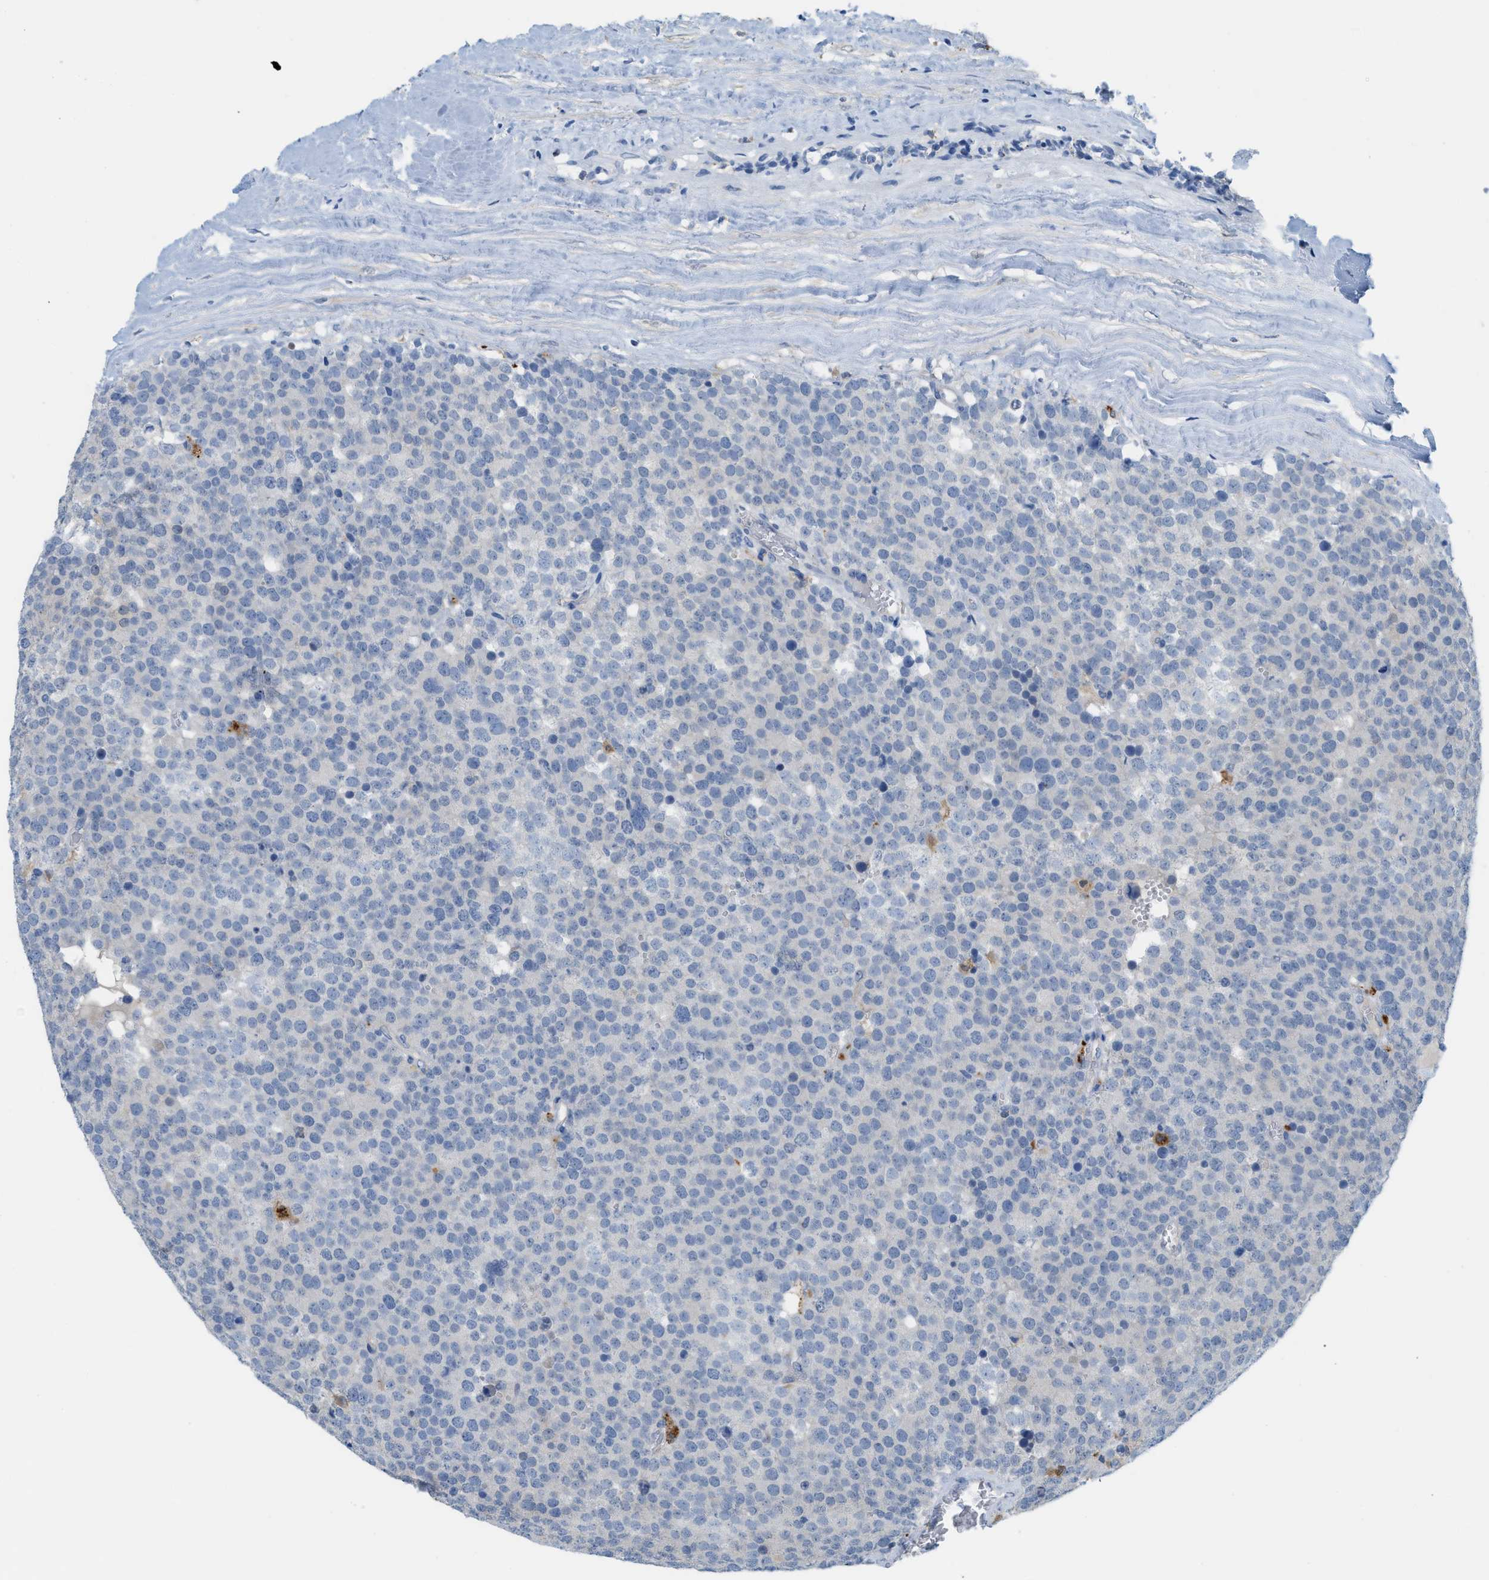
{"staining": {"intensity": "negative", "quantity": "none", "location": "none"}, "tissue": "testis cancer", "cell_type": "Tumor cells", "image_type": "cancer", "snomed": [{"axis": "morphology", "description": "Normal tissue, NOS"}, {"axis": "morphology", "description": "Seminoma, NOS"}, {"axis": "topography", "description": "Testis"}], "caption": "Human testis cancer stained for a protein using immunohistochemistry shows no staining in tumor cells.", "gene": "CSTB", "patient": {"sex": "male", "age": 71}}